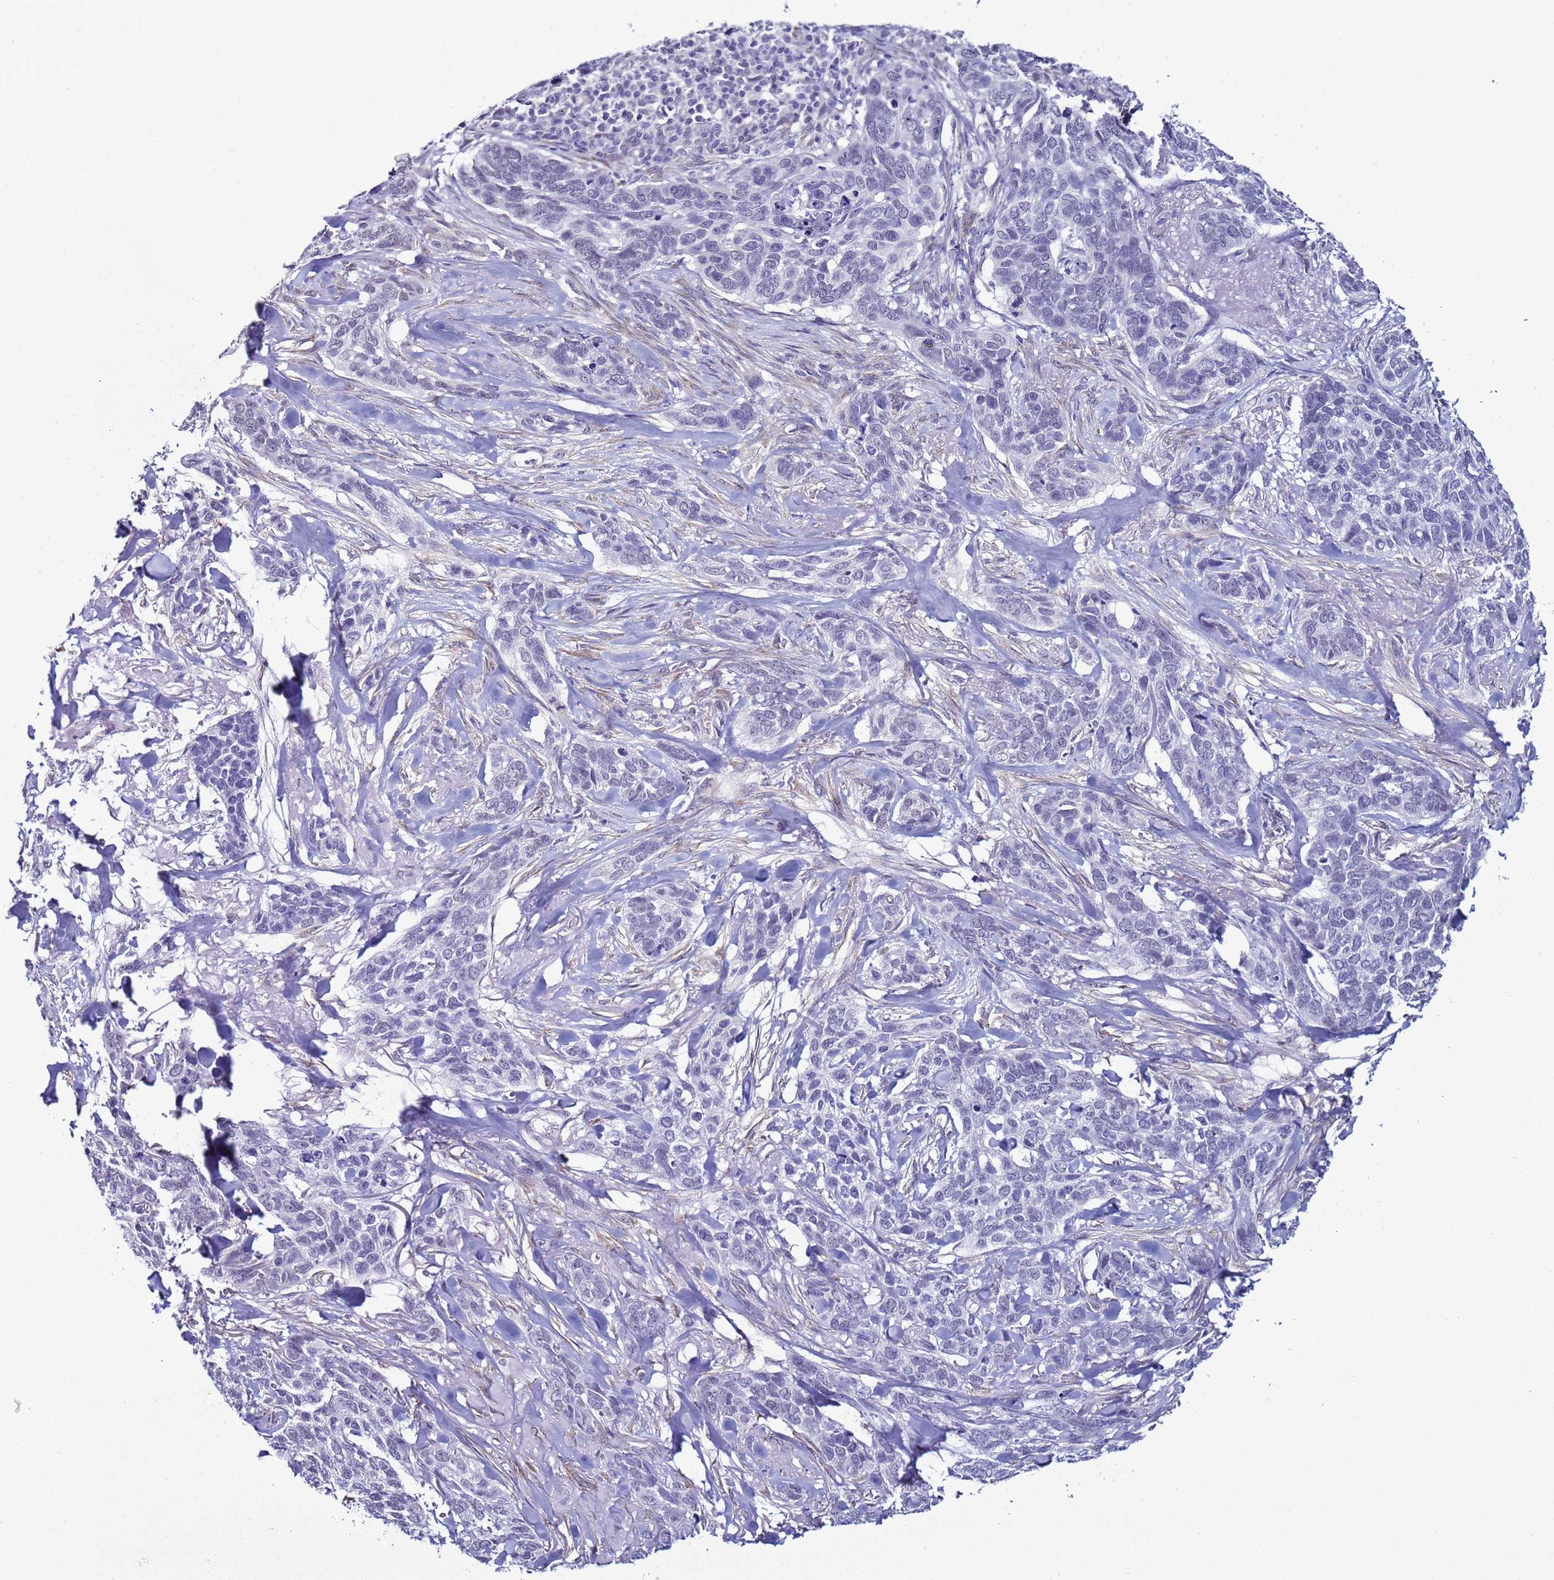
{"staining": {"intensity": "negative", "quantity": "none", "location": "none"}, "tissue": "skin cancer", "cell_type": "Tumor cells", "image_type": "cancer", "snomed": [{"axis": "morphology", "description": "Basal cell carcinoma"}, {"axis": "topography", "description": "Skin"}], "caption": "Image shows no significant protein staining in tumor cells of skin cancer.", "gene": "LRRC10B", "patient": {"sex": "male", "age": 86}}